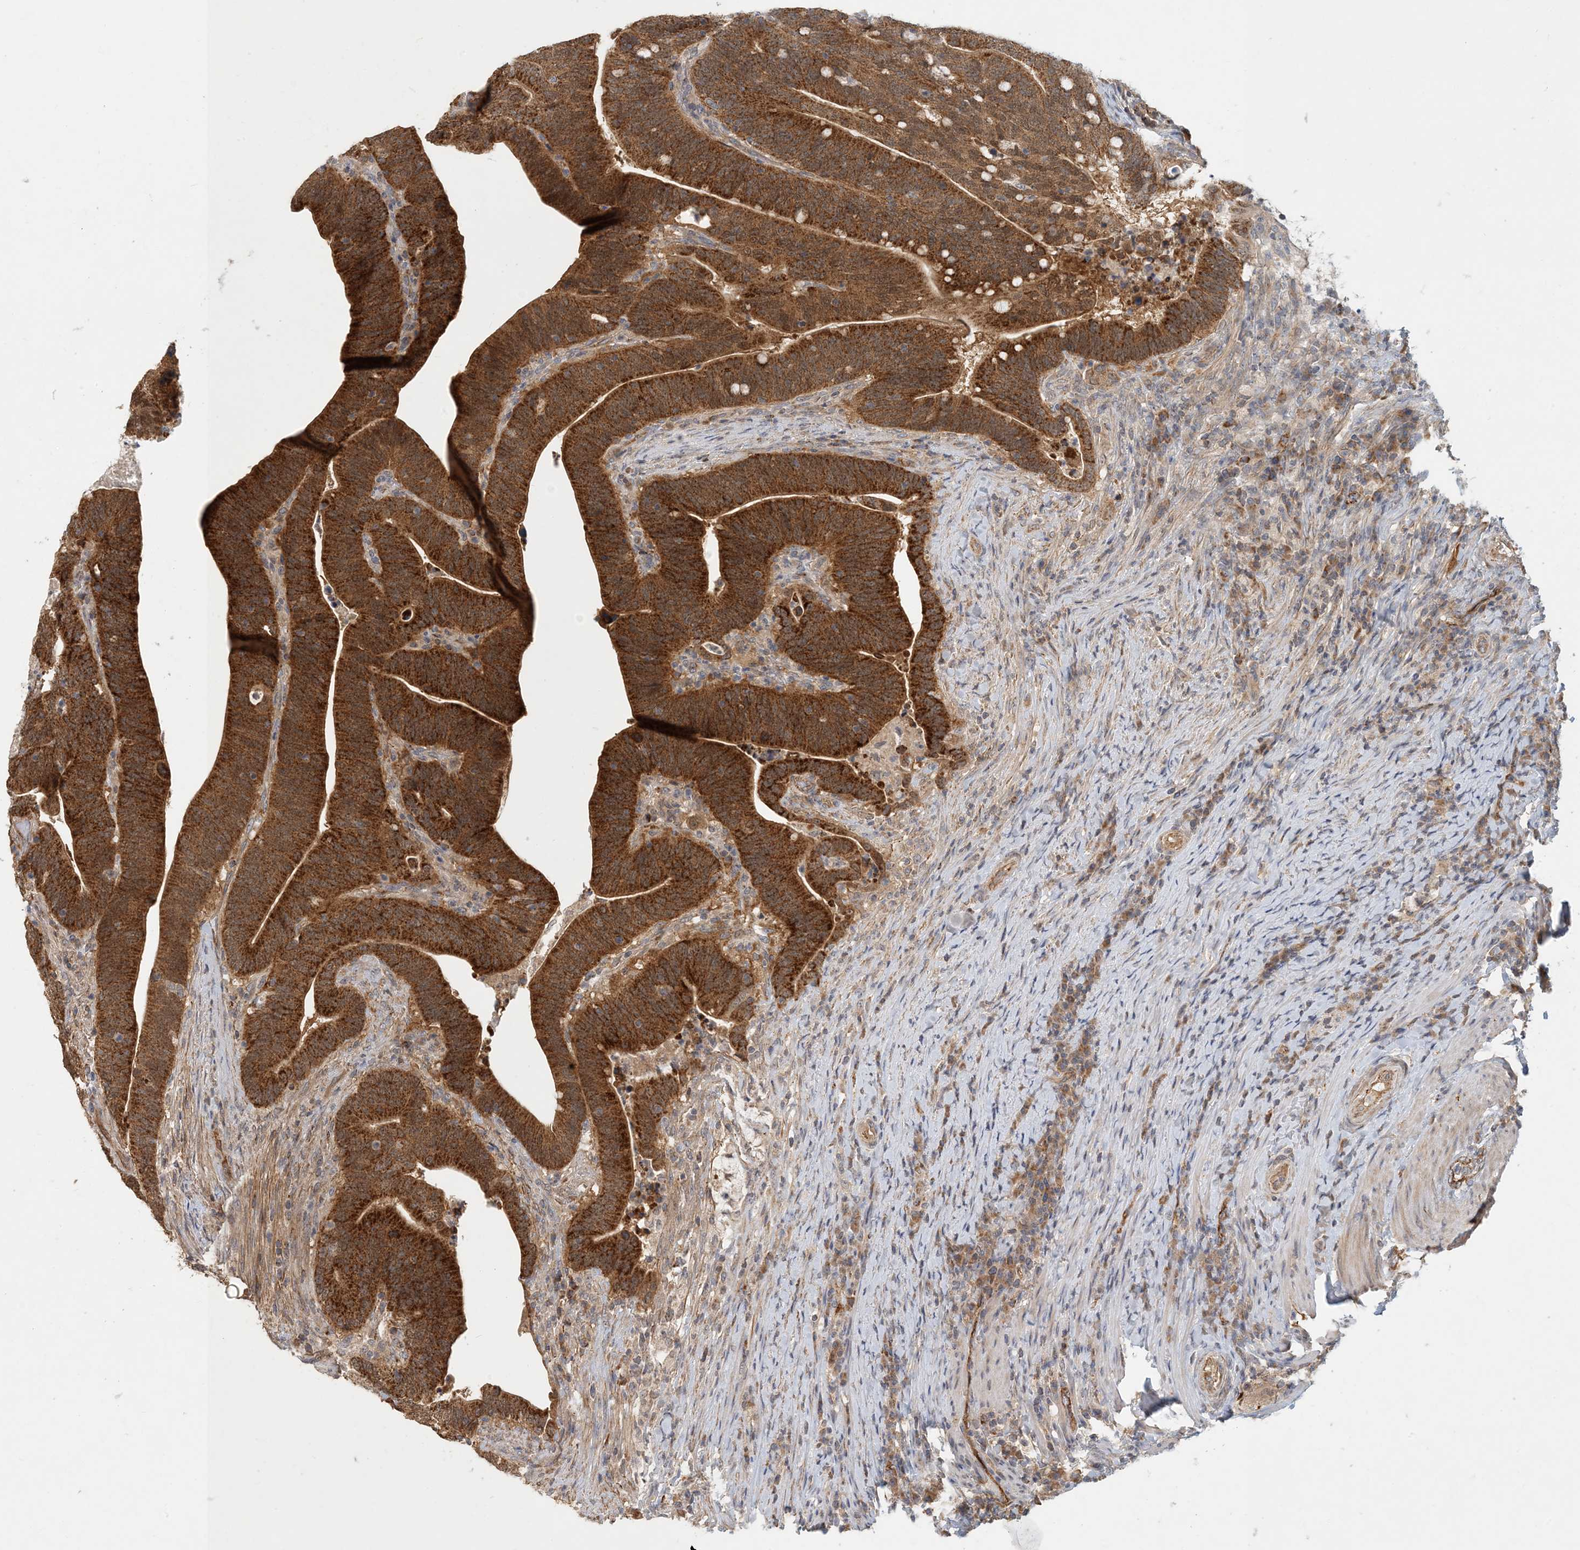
{"staining": {"intensity": "strong", "quantity": ">75%", "location": "cytoplasmic/membranous"}, "tissue": "colorectal cancer", "cell_type": "Tumor cells", "image_type": "cancer", "snomed": [{"axis": "morphology", "description": "Adenocarcinoma, NOS"}, {"axis": "topography", "description": "Colon"}], "caption": "IHC (DAB) staining of colorectal cancer demonstrates strong cytoplasmic/membranous protein positivity in about >75% of tumor cells.", "gene": "ZBTB3", "patient": {"sex": "female", "age": 66}}